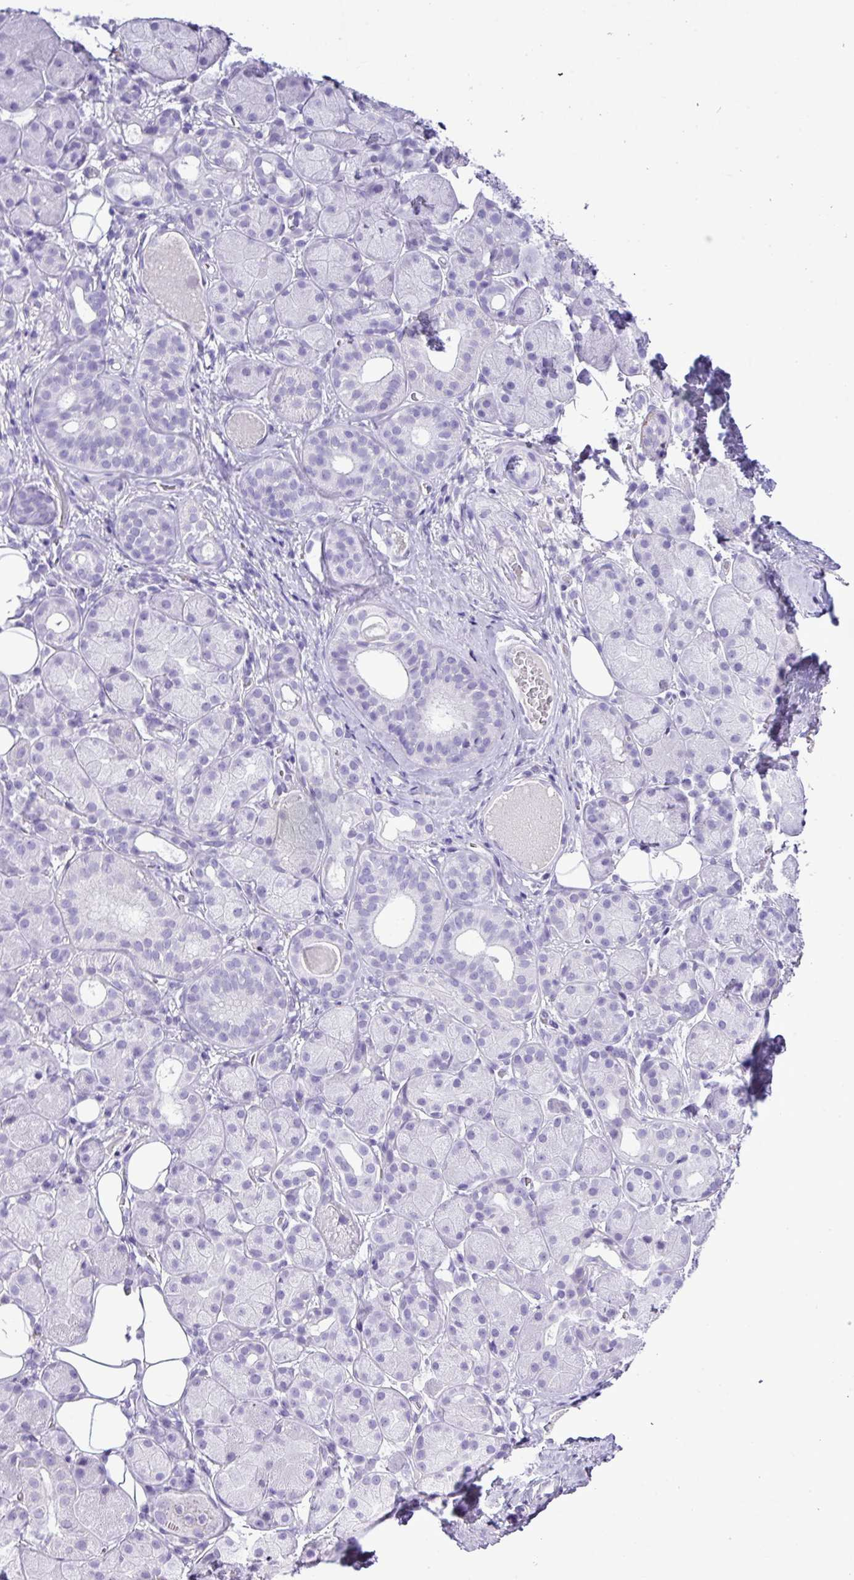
{"staining": {"intensity": "negative", "quantity": "none", "location": "none"}, "tissue": "salivary gland", "cell_type": "Glandular cells", "image_type": "normal", "snomed": [{"axis": "morphology", "description": "Squamous cell carcinoma, NOS"}, {"axis": "topography", "description": "Skin"}, {"axis": "topography", "description": "Head-Neck"}], "caption": "Protein analysis of benign salivary gland exhibits no significant expression in glandular cells.", "gene": "RBMXL2", "patient": {"sex": "male", "age": 80}}